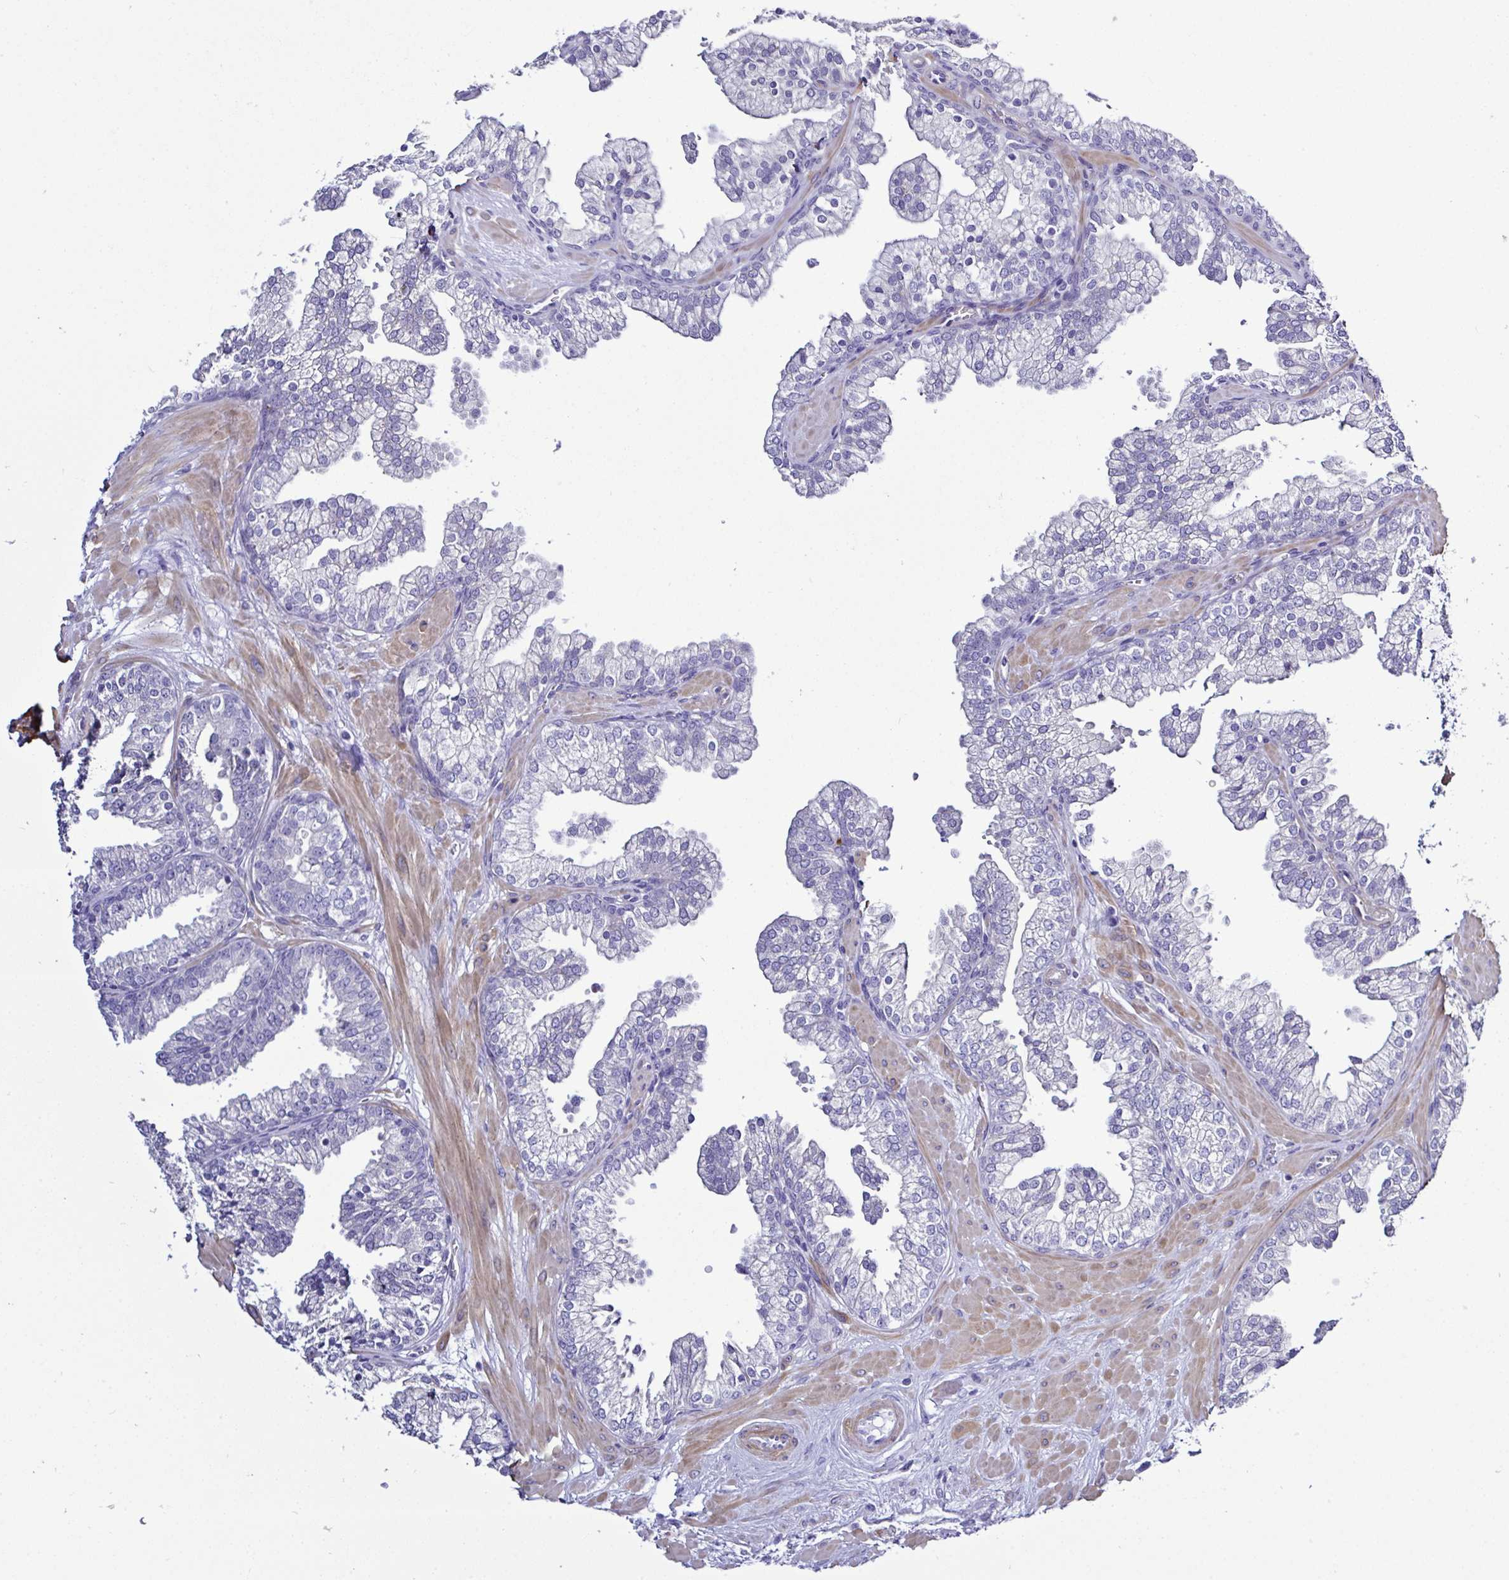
{"staining": {"intensity": "negative", "quantity": "none", "location": "none"}, "tissue": "prostate", "cell_type": "Glandular cells", "image_type": "normal", "snomed": [{"axis": "morphology", "description": "Normal tissue, NOS"}, {"axis": "topography", "description": "Prostate"}, {"axis": "topography", "description": "Peripheral nerve tissue"}], "caption": "High power microscopy image of an immunohistochemistry (IHC) image of unremarkable prostate, revealing no significant positivity in glandular cells.", "gene": "MED11", "patient": {"sex": "male", "age": 61}}